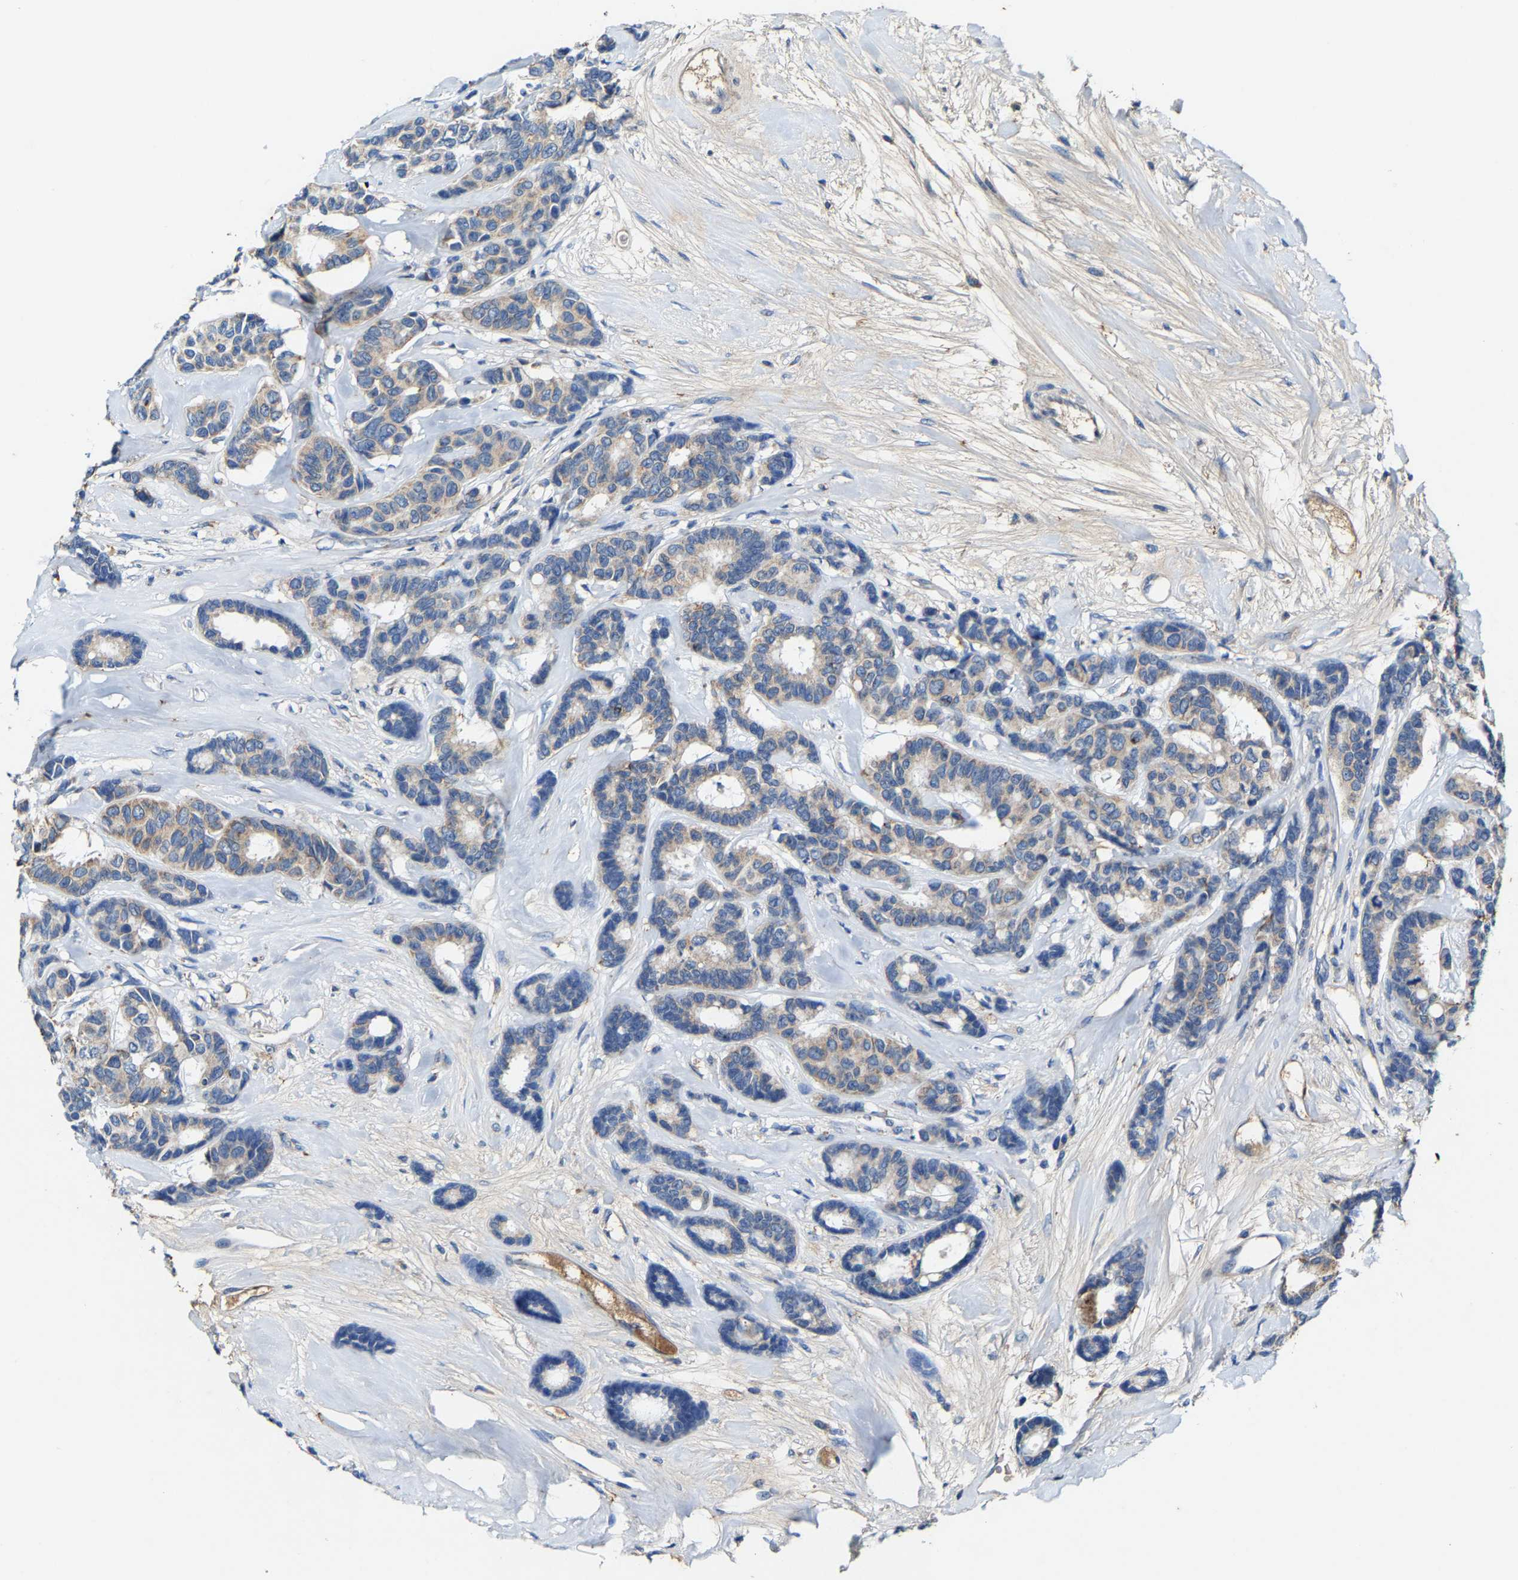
{"staining": {"intensity": "weak", "quantity": "25%-75%", "location": "cytoplasmic/membranous"}, "tissue": "breast cancer", "cell_type": "Tumor cells", "image_type": "cancer", "snomed": [{"axis": "morphology", "description": "Duct carcinoma"}, {"axis": "topography", "description": "Breast"}], "caption": "Immunohistochemistry (IHC) (DAB (3,3'-diaminobenzidine)) staining of human breast cancer displays weak cytoplasmic/membranous protein positivity in about 25%-75% of tumor cells.", "gene": "SLC25A25", "patient": {"sex": "female", "age": 87}}